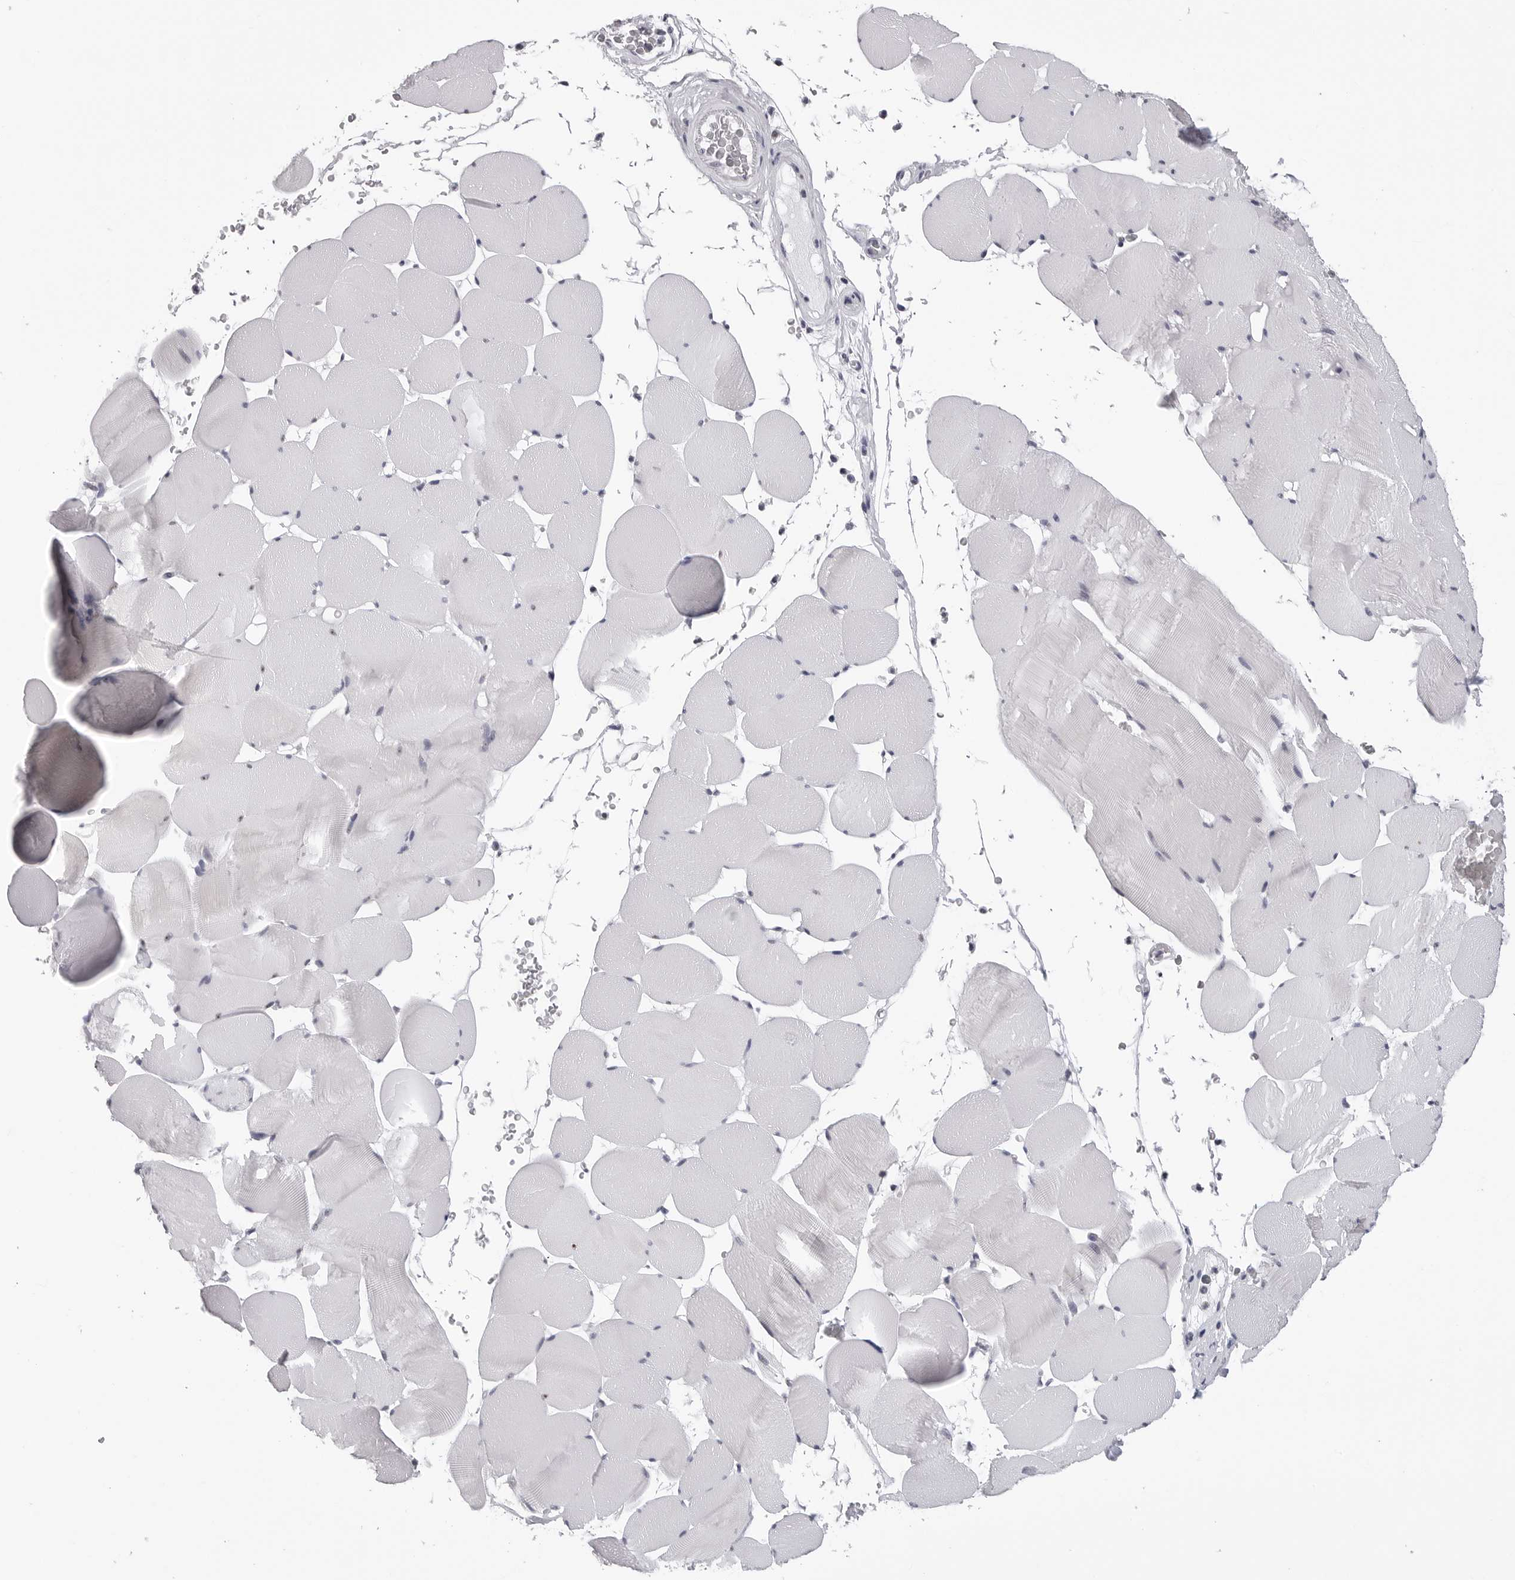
{"staining": {"intensity": "moderate", "quantity": "<25%", "location": "nuclear"}, "tissue": "skeletal muscle", "cell_type": "Myocytes", "image_type": "normal", "snomed": [{"axis": "morphology", "description": "Normal tissue, NOS"}, {"axis": "topography", "description": "Skeletal muscle"}], "caption": "Moderate nuclear positivity is appreciated in about <25% of myocytes in benign skeletal muscle.", "gene": "GNL2", "patient": {"sex": "male", "age": 62}}